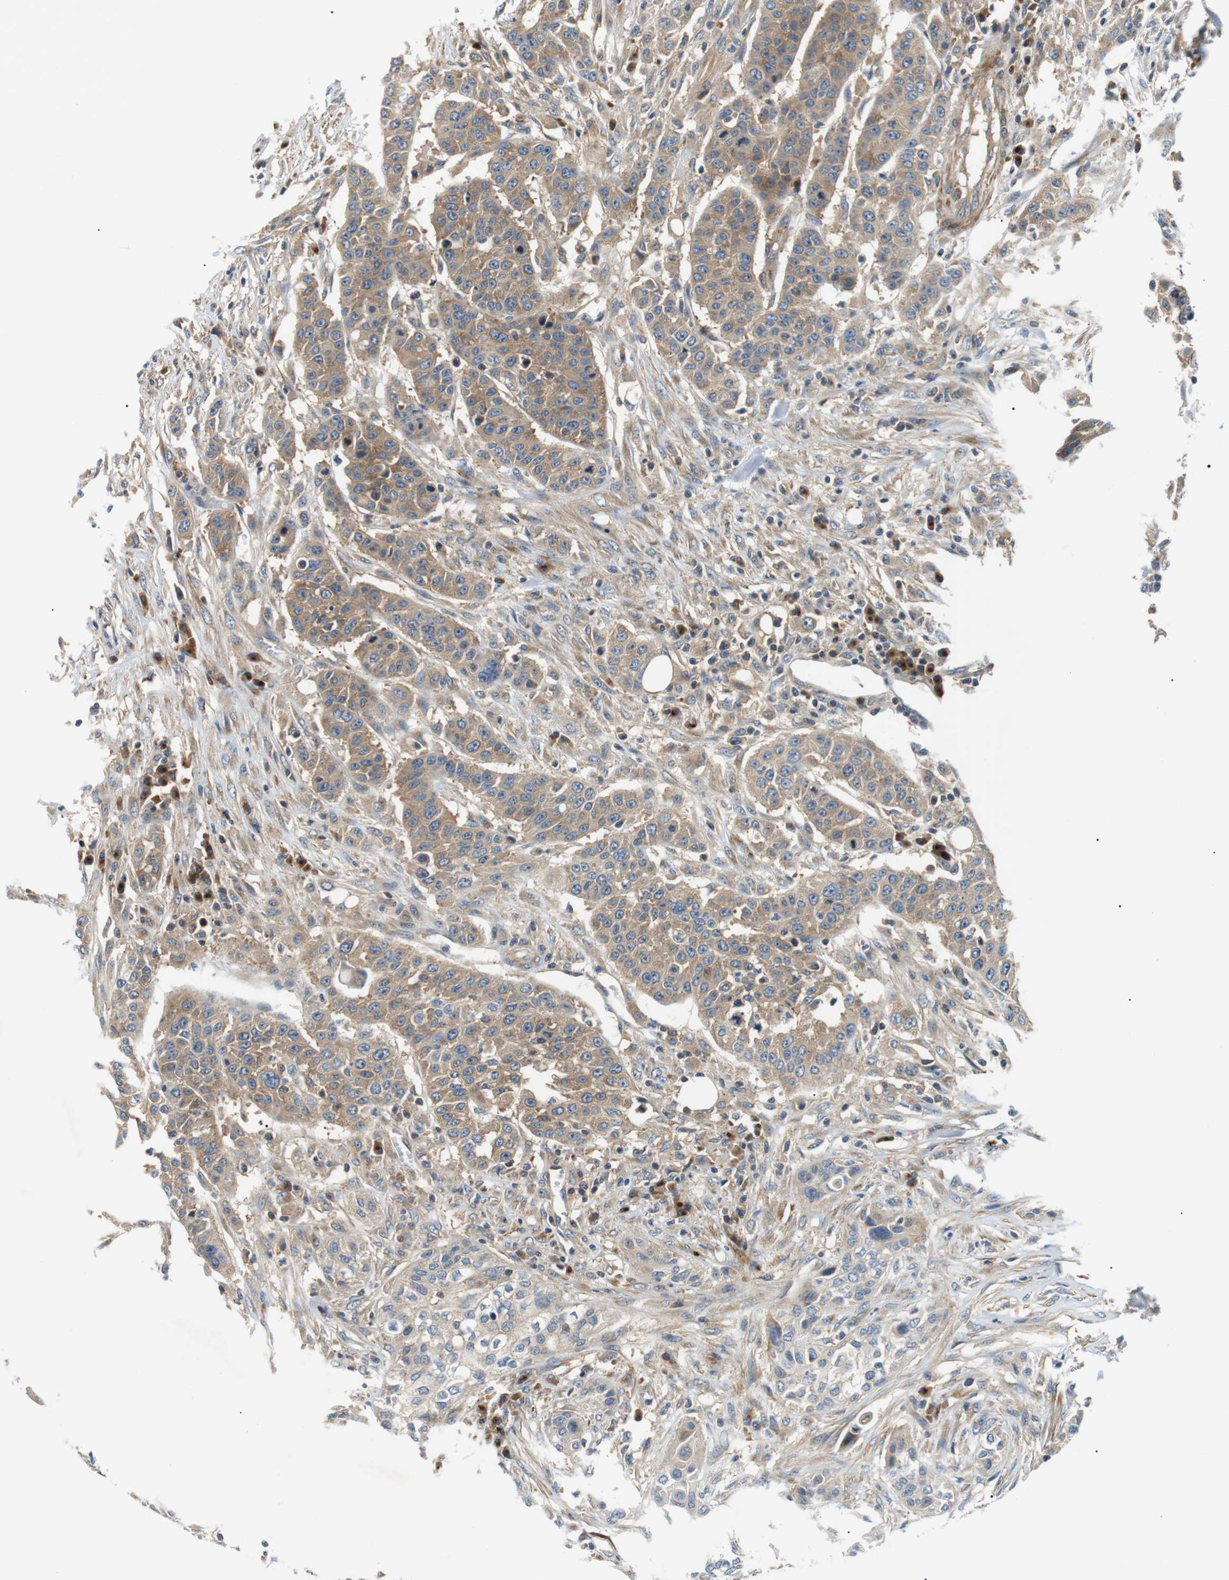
{"staining": {"intensity": "moderate", "quantity": "25%-75%", "location": "cytoplasmic/membranous"}, "tissue": "urothelial cancer", "cell_type": "Tumor cells", "image_type": "cancer", "snomed": [{"axis": "morphology", "description": "Urothelial carcinoma, High grade"}, {"axis": "topography", "description": "Urinary bladder"}], "caption": "A brown stain highlights moderate cytoplasmic/membranous positivity of a protein in human urothelial cancer tumor cells.", "gene": "DIPK1A", "patient": {"sex": "male", "age": 74}}